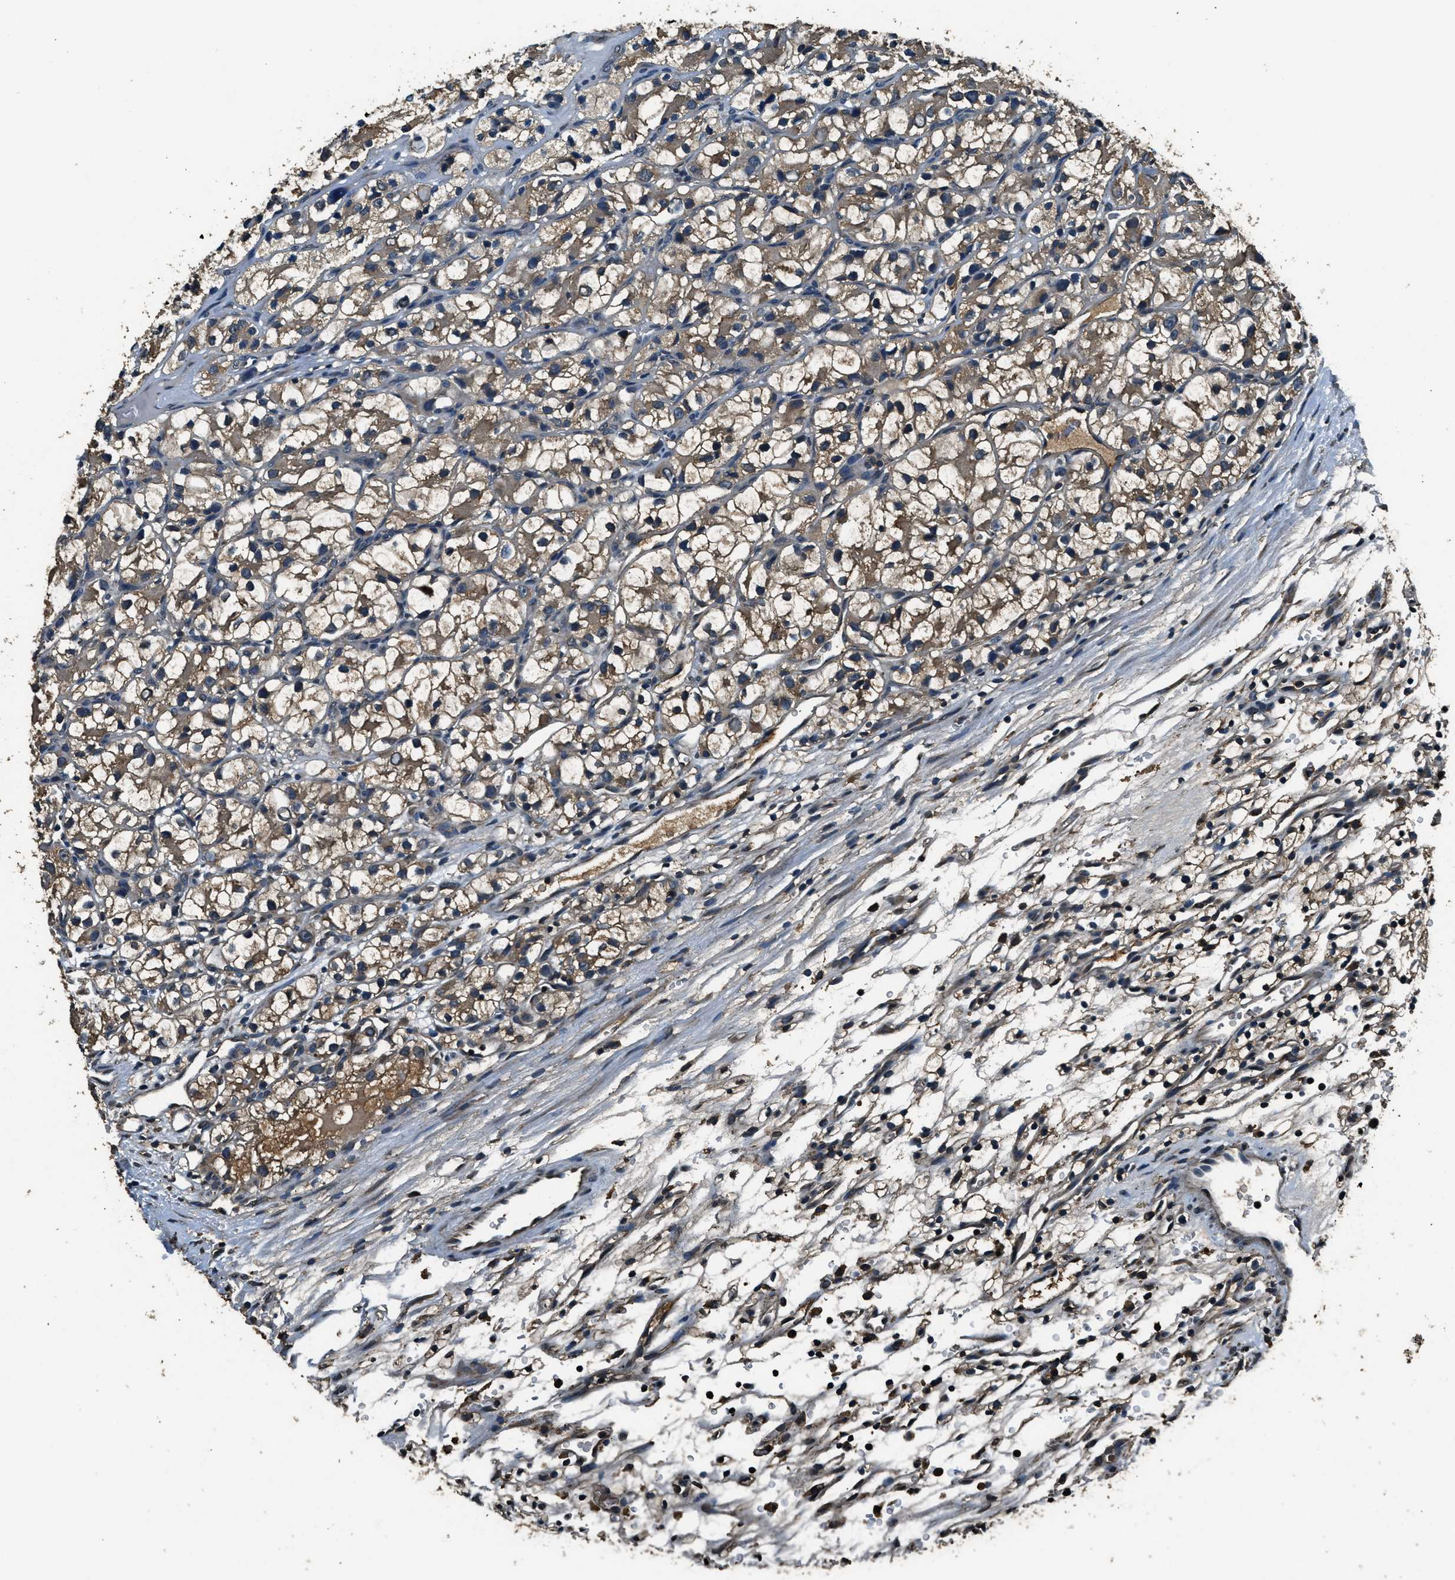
{"staining": {"intensity": "moderate", "quantity": ">75%", "location": "cytoplasmic/membranous"}, "tissue": "renal cancer", "cell_type": "Tumor cells", "image_type": "cancer", "snomed": [{"axis": "morphology", "description": "Adenocarcinoma, NOS"}, {"axis": "topography", "description": "Kidney"}], "caption": "IHC image of neoplastic tissue: renal cancer (adenocarcinoma) stained using IHC reveals medium levels of moderate protein expression localized specifically in the cytoplasmic/membranous of tumor cells, appearing as a cytoplasmic/membranous brown color.", "gene": "SALL3", "patient": {"sex": "female", "age": 57}}